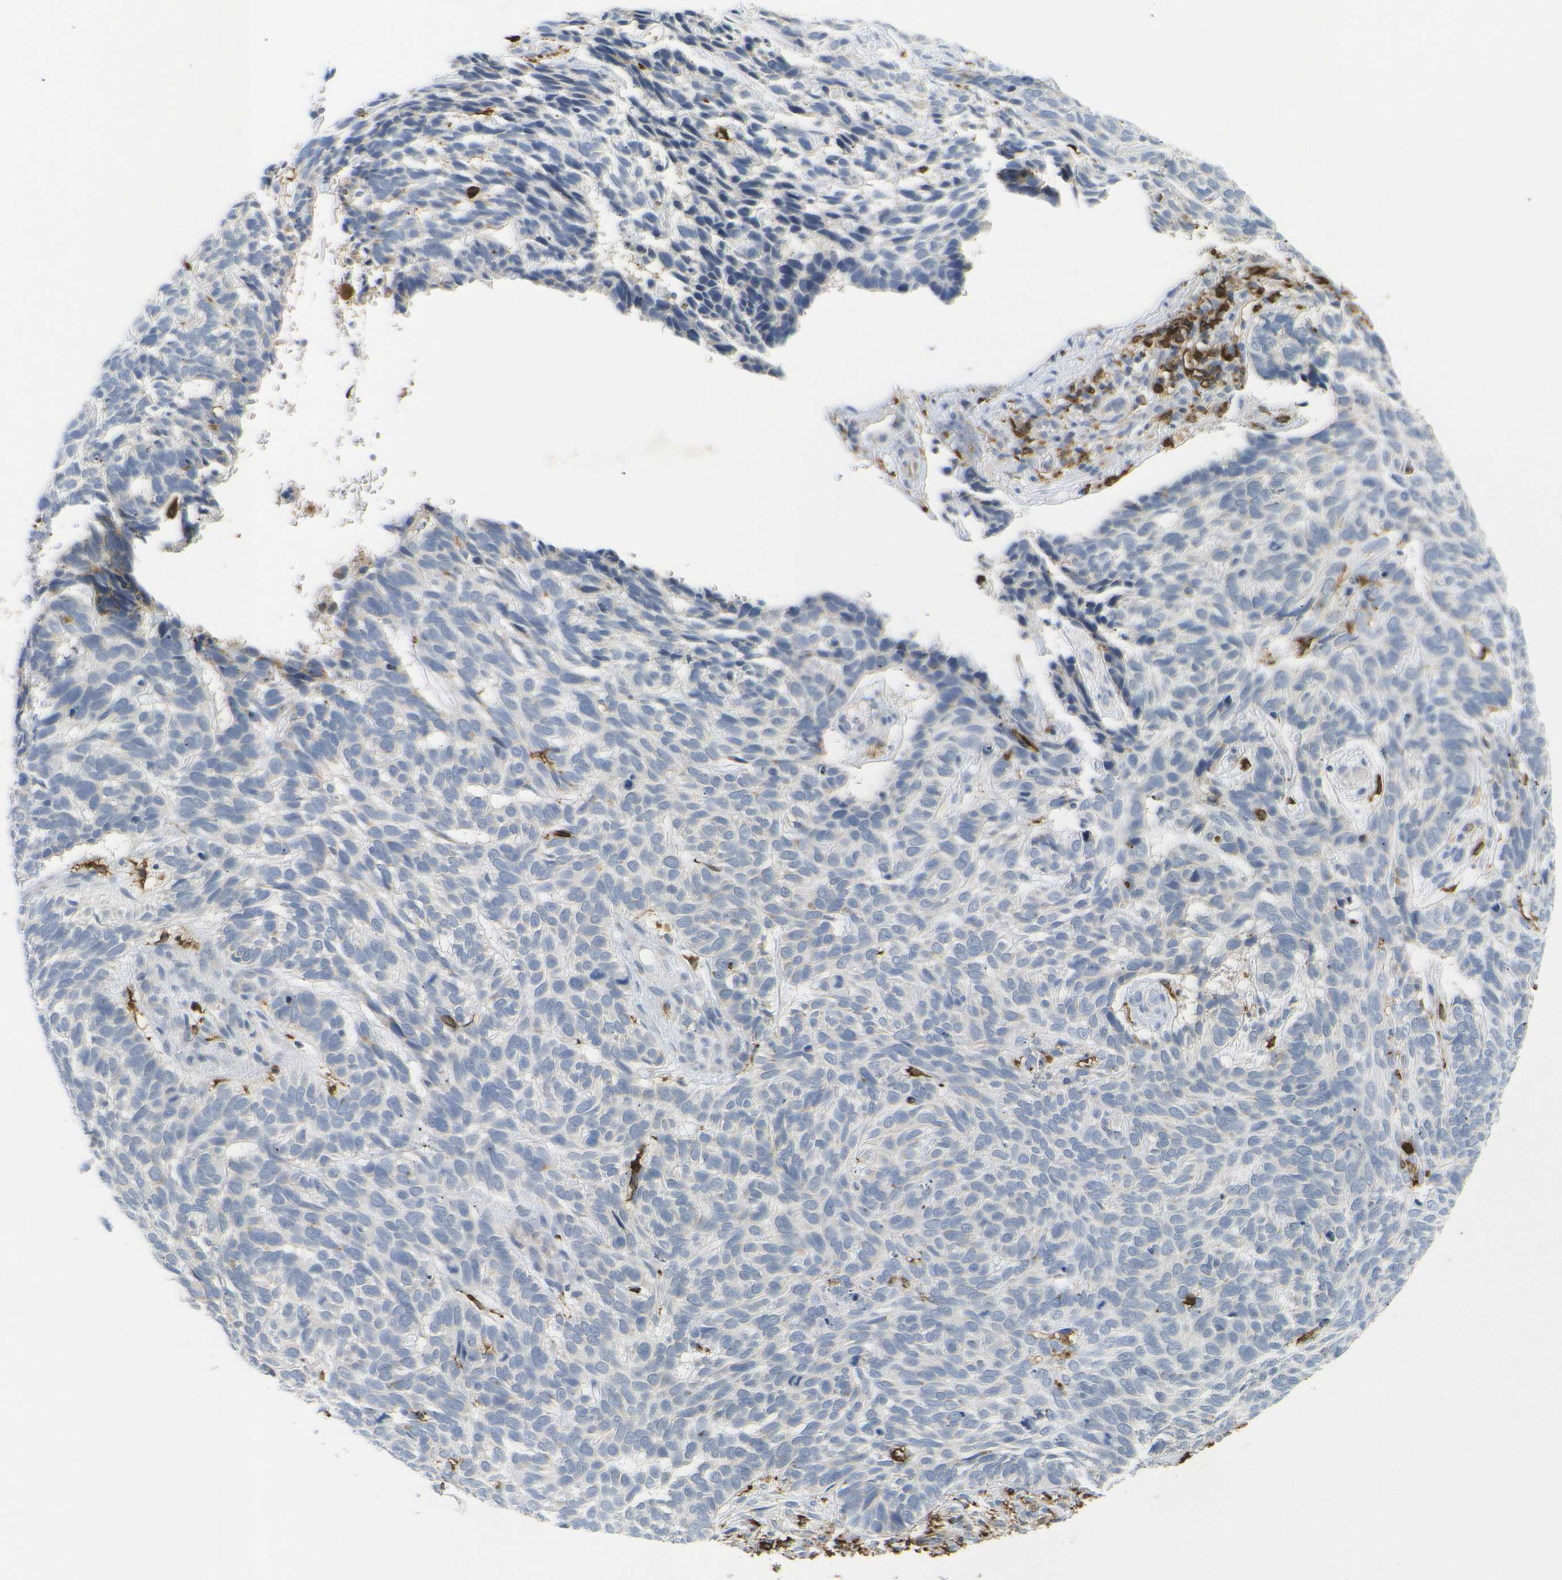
{"staining": {"intensity": "negative", "quantity": "none", "location": "none"}, "tissue": "skin cancer", "cell_type": "Tumor cells", "image_type": "cancer", "snomed": [{"axis": "morphology", "description": "Basal cell carcinoma"}, {"axis": "topography", "description": "Skin"}], "caption": "Image shows no significant protein staining in tumor cells of skin basal cell carcinoma.", "gene": "HLA-DQB1", "patient": {"sex": "male", "age": 87}}